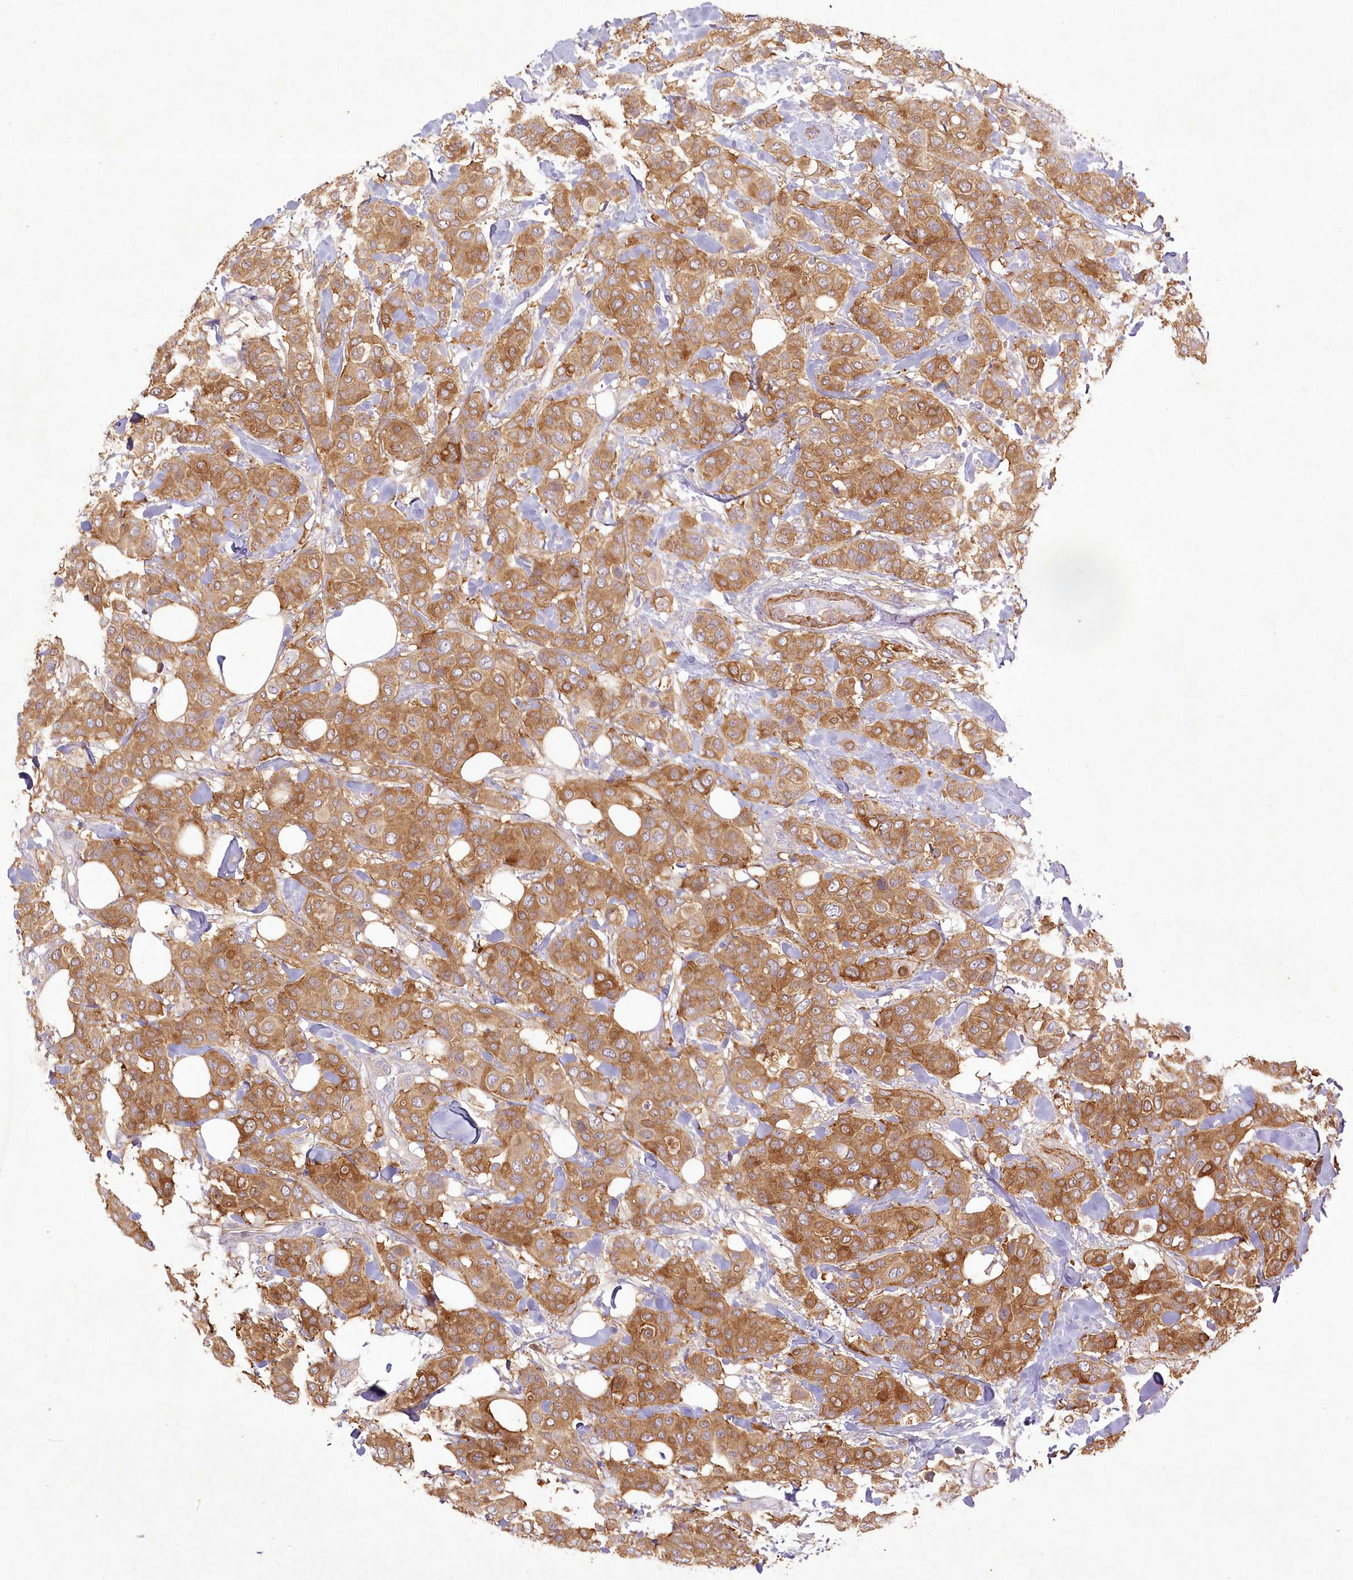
{"staining": {"intensity": "moderate", "quantity": ">75%", "location": "cytoplasmic/membranous"}, "tissue": "breast cancer", "cell_type": "Tumor cells", "image_type": "cancer", "snomed": [{"axis": "morphology", "description": "Lobular carcinoma"}, {"axis": "topography", "description": "Breast"}], "caption": "Brown immunohistochemical staining in breast cancer reveals moderate cytoplasmic/membranous staining in about >75% of tumor cells. (DAB (3,3'-diaminobenzidine) IHC with brightfield microscopy, high magnification).", "gene": "INPP4B", "patient": {"sex": "female", "age": 51}}